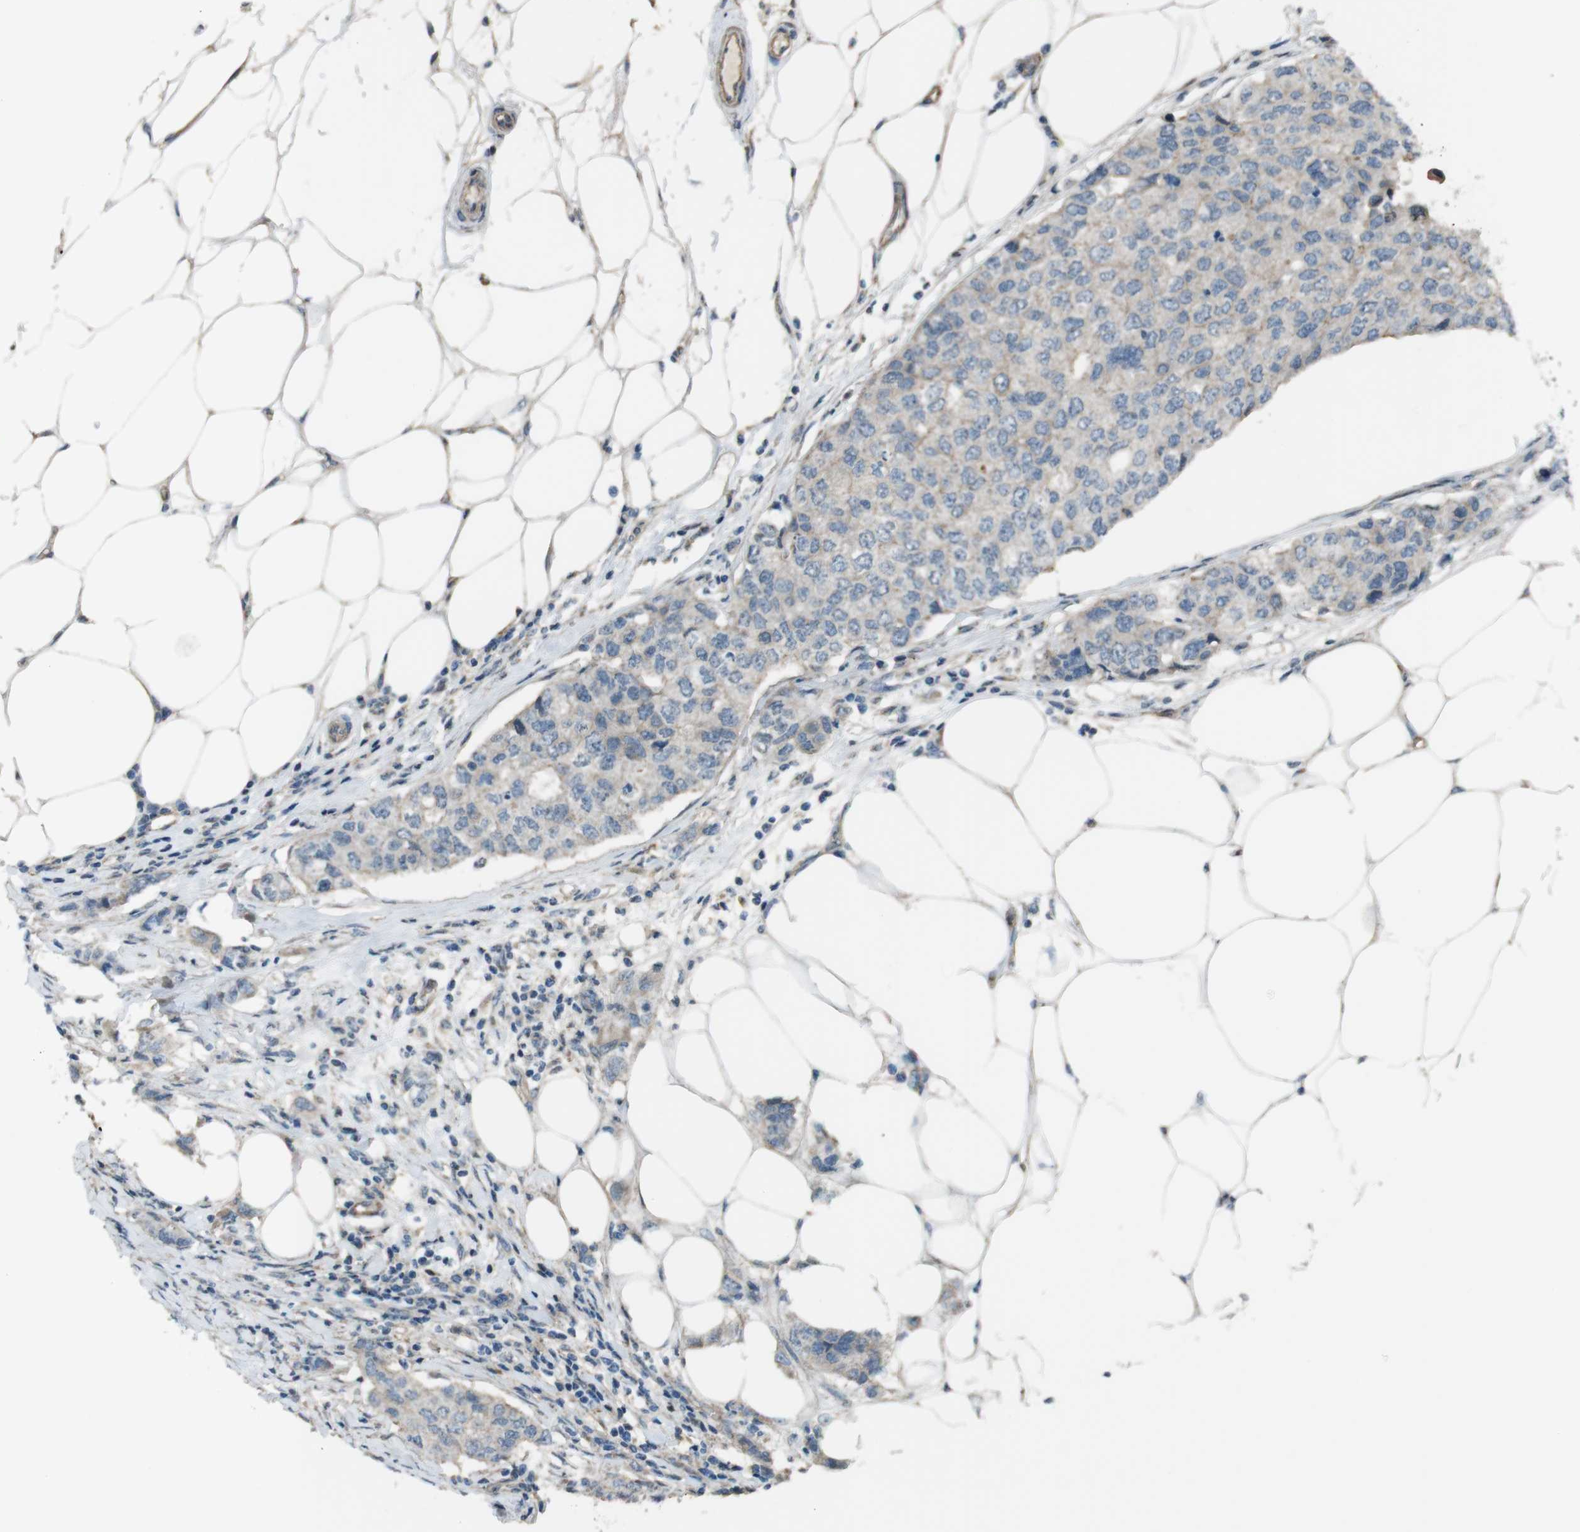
{"staining": {"intensity": "weak", "quantity": "25%-75%", "location": "cytoplasmic/membranous"}, "tissue": "breast cancer", "cell_type": "Tumor cells", "image_type": "cancer", "snomed": [{"axis": "morphology", "description": "Duct carcinoma"}, {"axis": "topography", "description": "Breast"}], "caption": "This is a photomicrograph of IHC staining of invasive ductal carcinoma (breast), which shows weak expression in the cytoplasmic/membranous of tumor cells.", "gene": "TIAM2", "patient": {"sex": "female", "age": 50}}